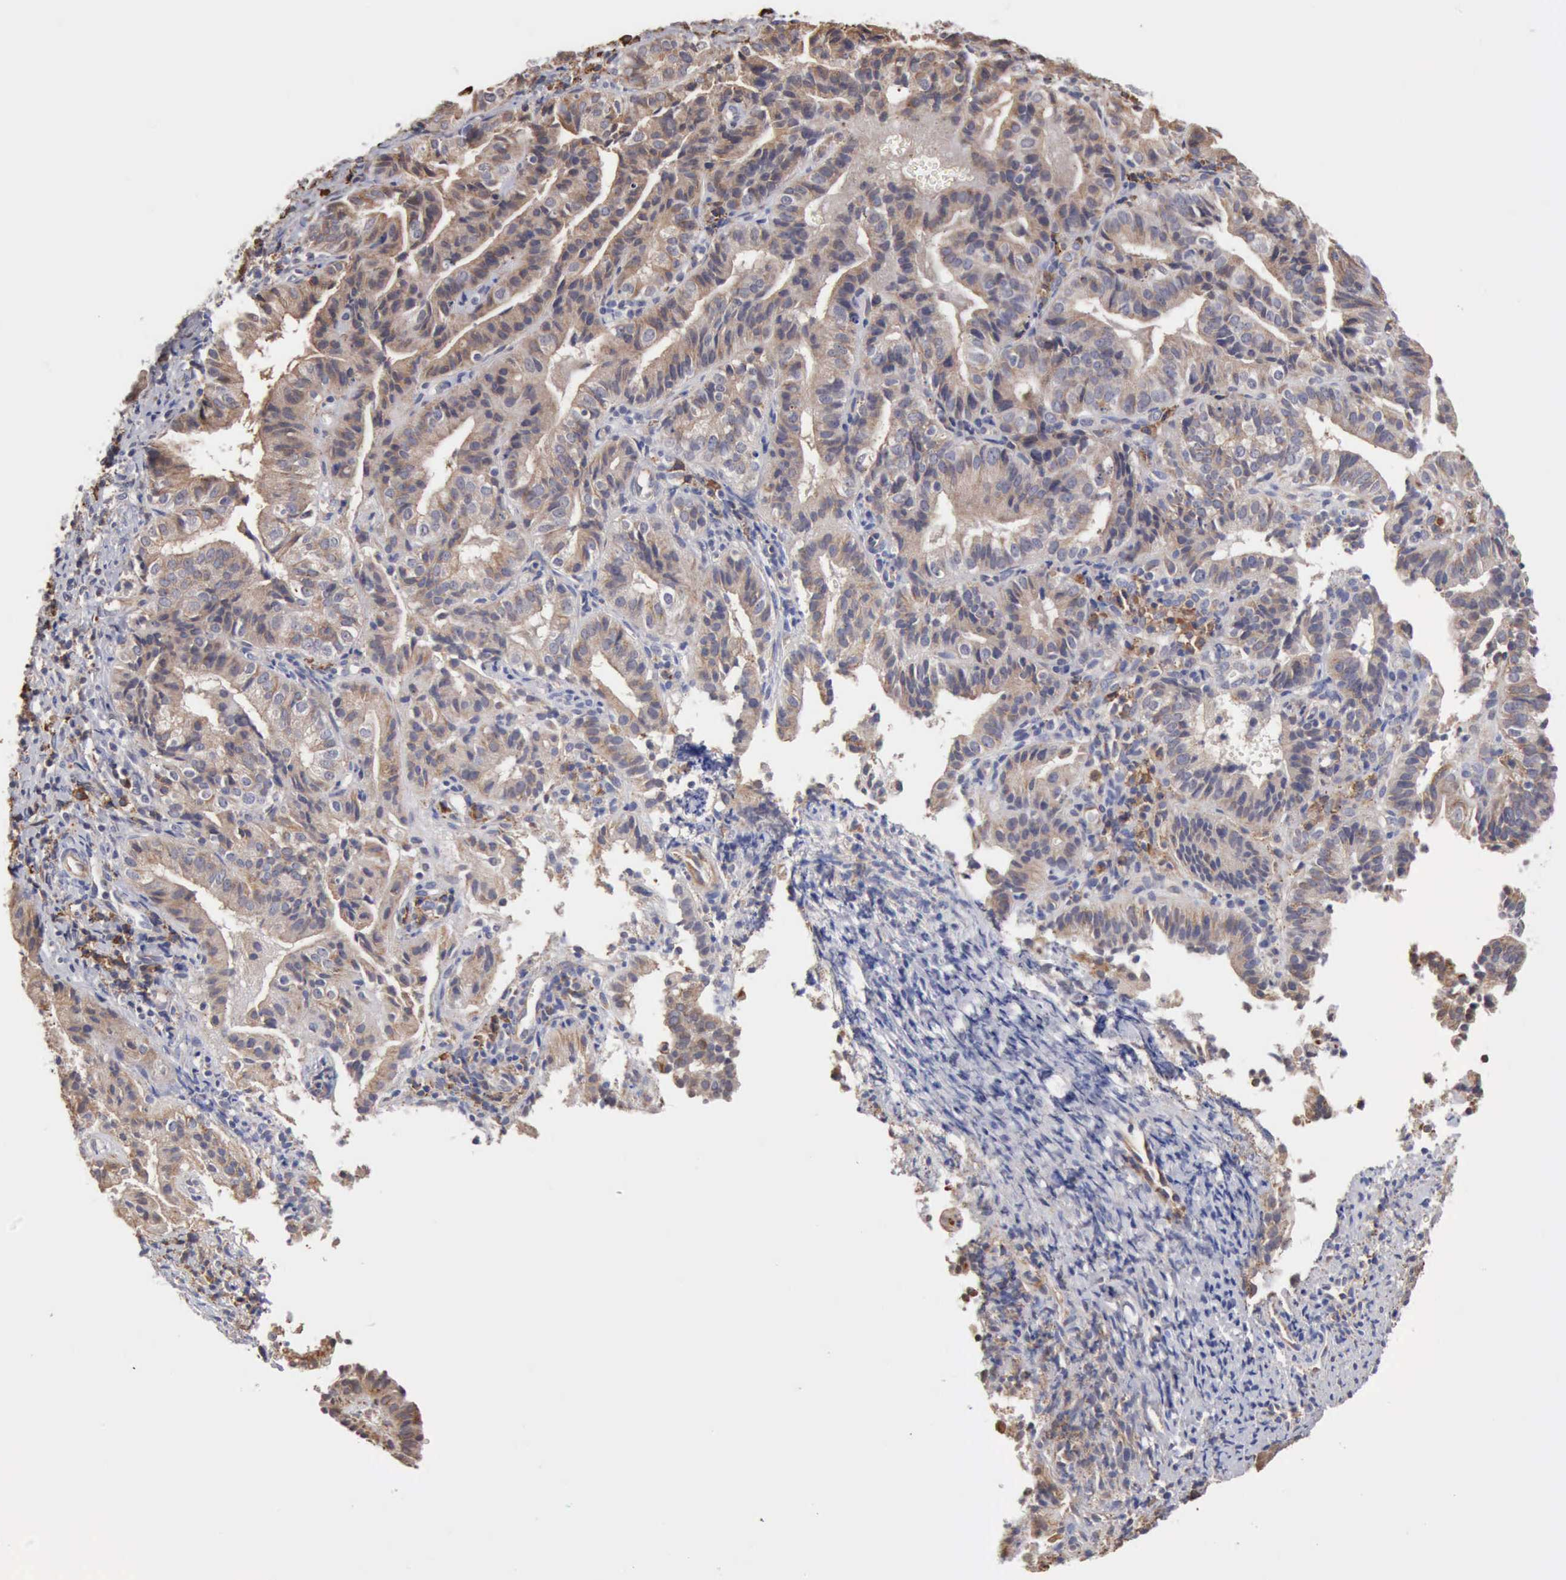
{"staining": {"intensity": "weak", "quantity": "25%-75%", "location": "cytoplasmic/membranous"}, "tissue": "cervical cancer", "cell_type": "Tumor cells", "image_type": "cancer", "snomed": [{"axis": "morphology", "description": "Adenocarcinoma, NOS"}, {"axis": "topography", "description": "Cervix"}], "caption": "Adenocarcinoma (cervical) was stained to show a protein in brown. There is low levels of weak cytoplasmic/membranous staining in about 25%-75% of tumor cells.", "gene": "GPR101", "patient": {"sex": "female", "age": 60}}